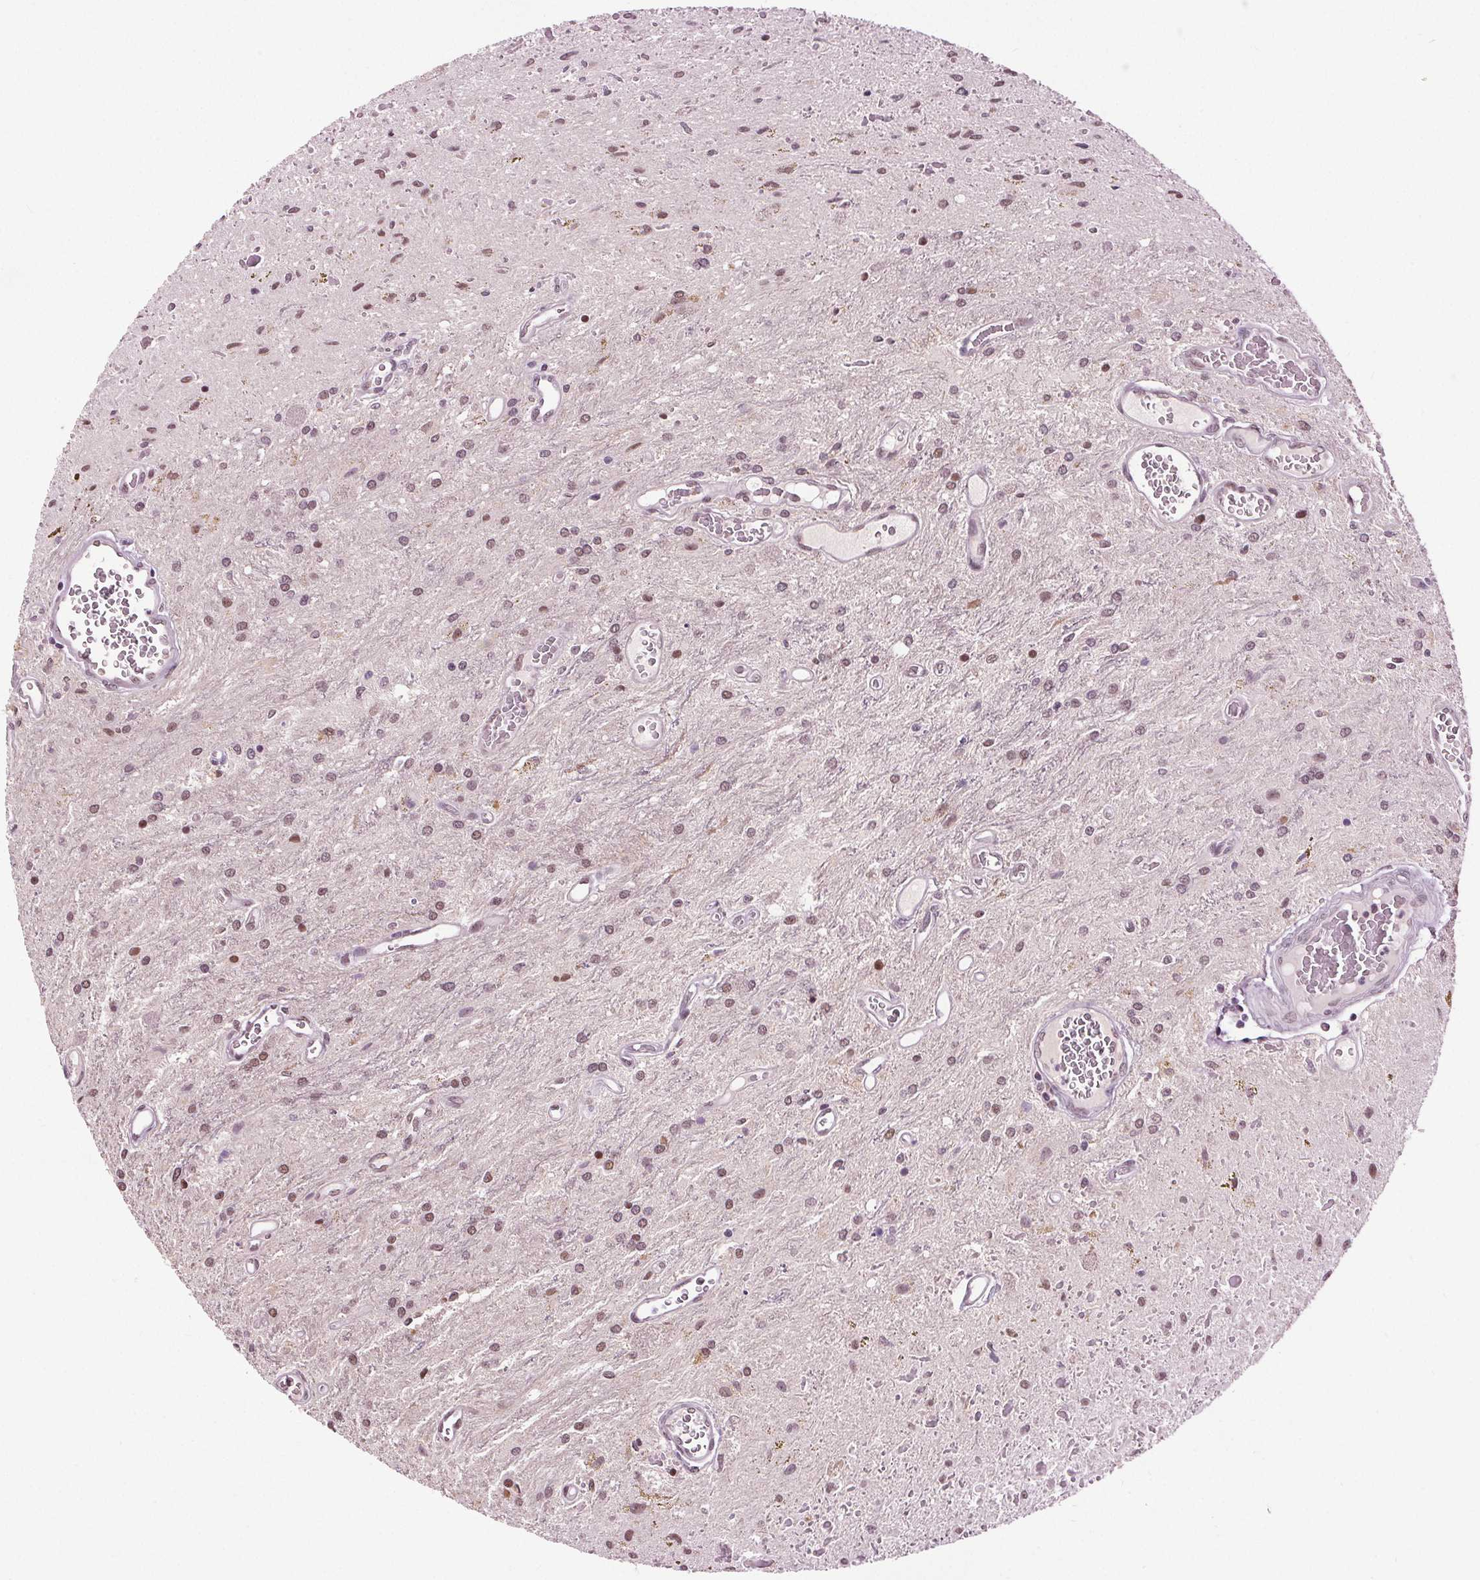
{"staining": {"intensity": "moderate", "quantity": ">75%", "location": "nuclear"}, "tissue": "glioma", "cell_type": "Tumor cells", "image_type": "cancer", "snomed": [{"axis": "morphology", "description": "Glioma, malignant, Low grade"}, {"axis": "topography", "description": "Cerebellum"}], "caption": "This is a photomicrograph of immunohistochemistry staining of malignant glioma (low-grade), which shows moderate staining in the nuclear of tumor cells.", "gene": "IWS1", "patient": {"sex": "female", "age": 14}}